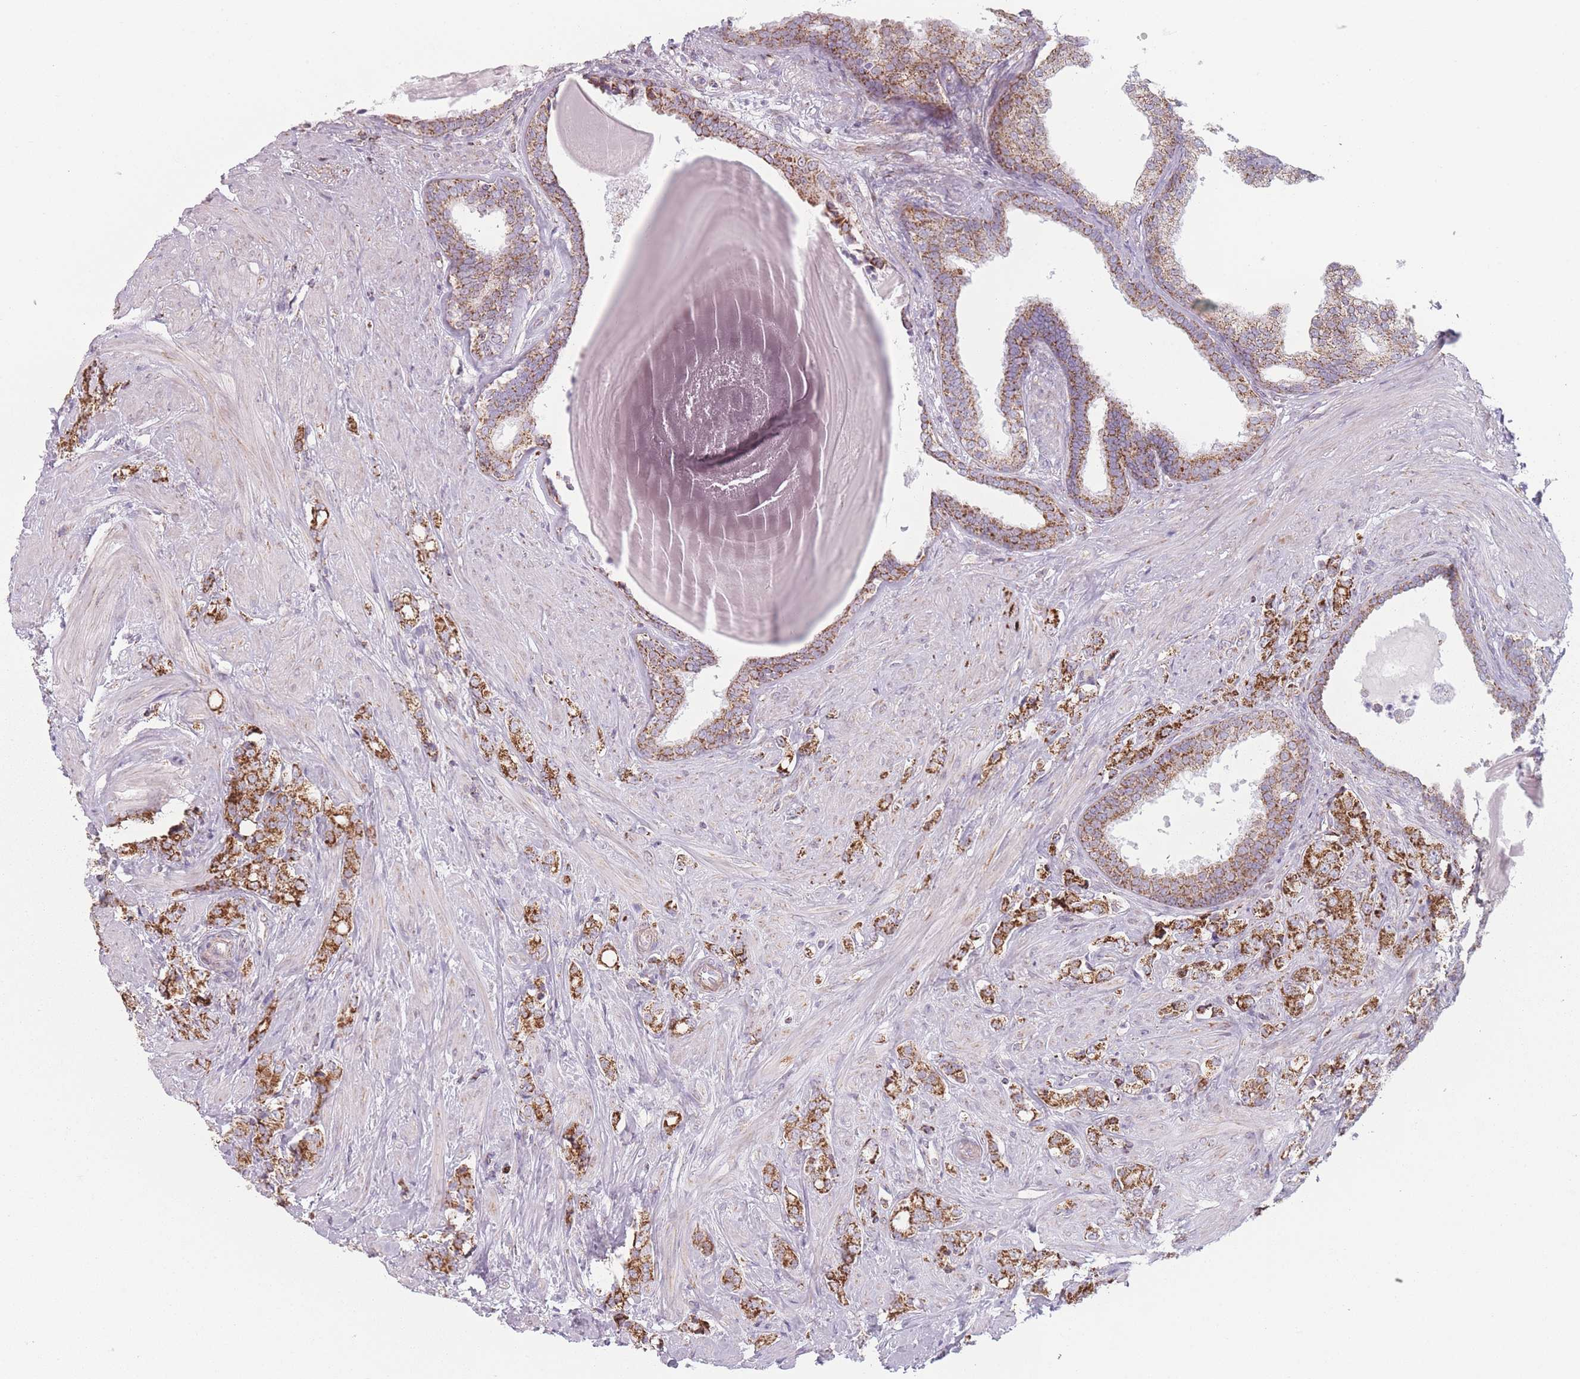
{"staining": {"intensity": "strong", "quantity": ">75%", "location": "cytoplasmic/membranous"}, "tissue": "prostate cancer", "cell_type": "Tumor cells", "image_type": "cancer", "snomed": [{"axis": "morphology", "description": "Adenocarcinoma, High grade"}, {"axis": "topography", "description": "Prostate"}], "caption": "Prostate cancer stained with a brown dye displays strong cytoplasmic/membranous positive positivity in approximately >75% of tumor cells.", "gene": "DCHS1", "patient": {"sex": "male", "age": 62}}